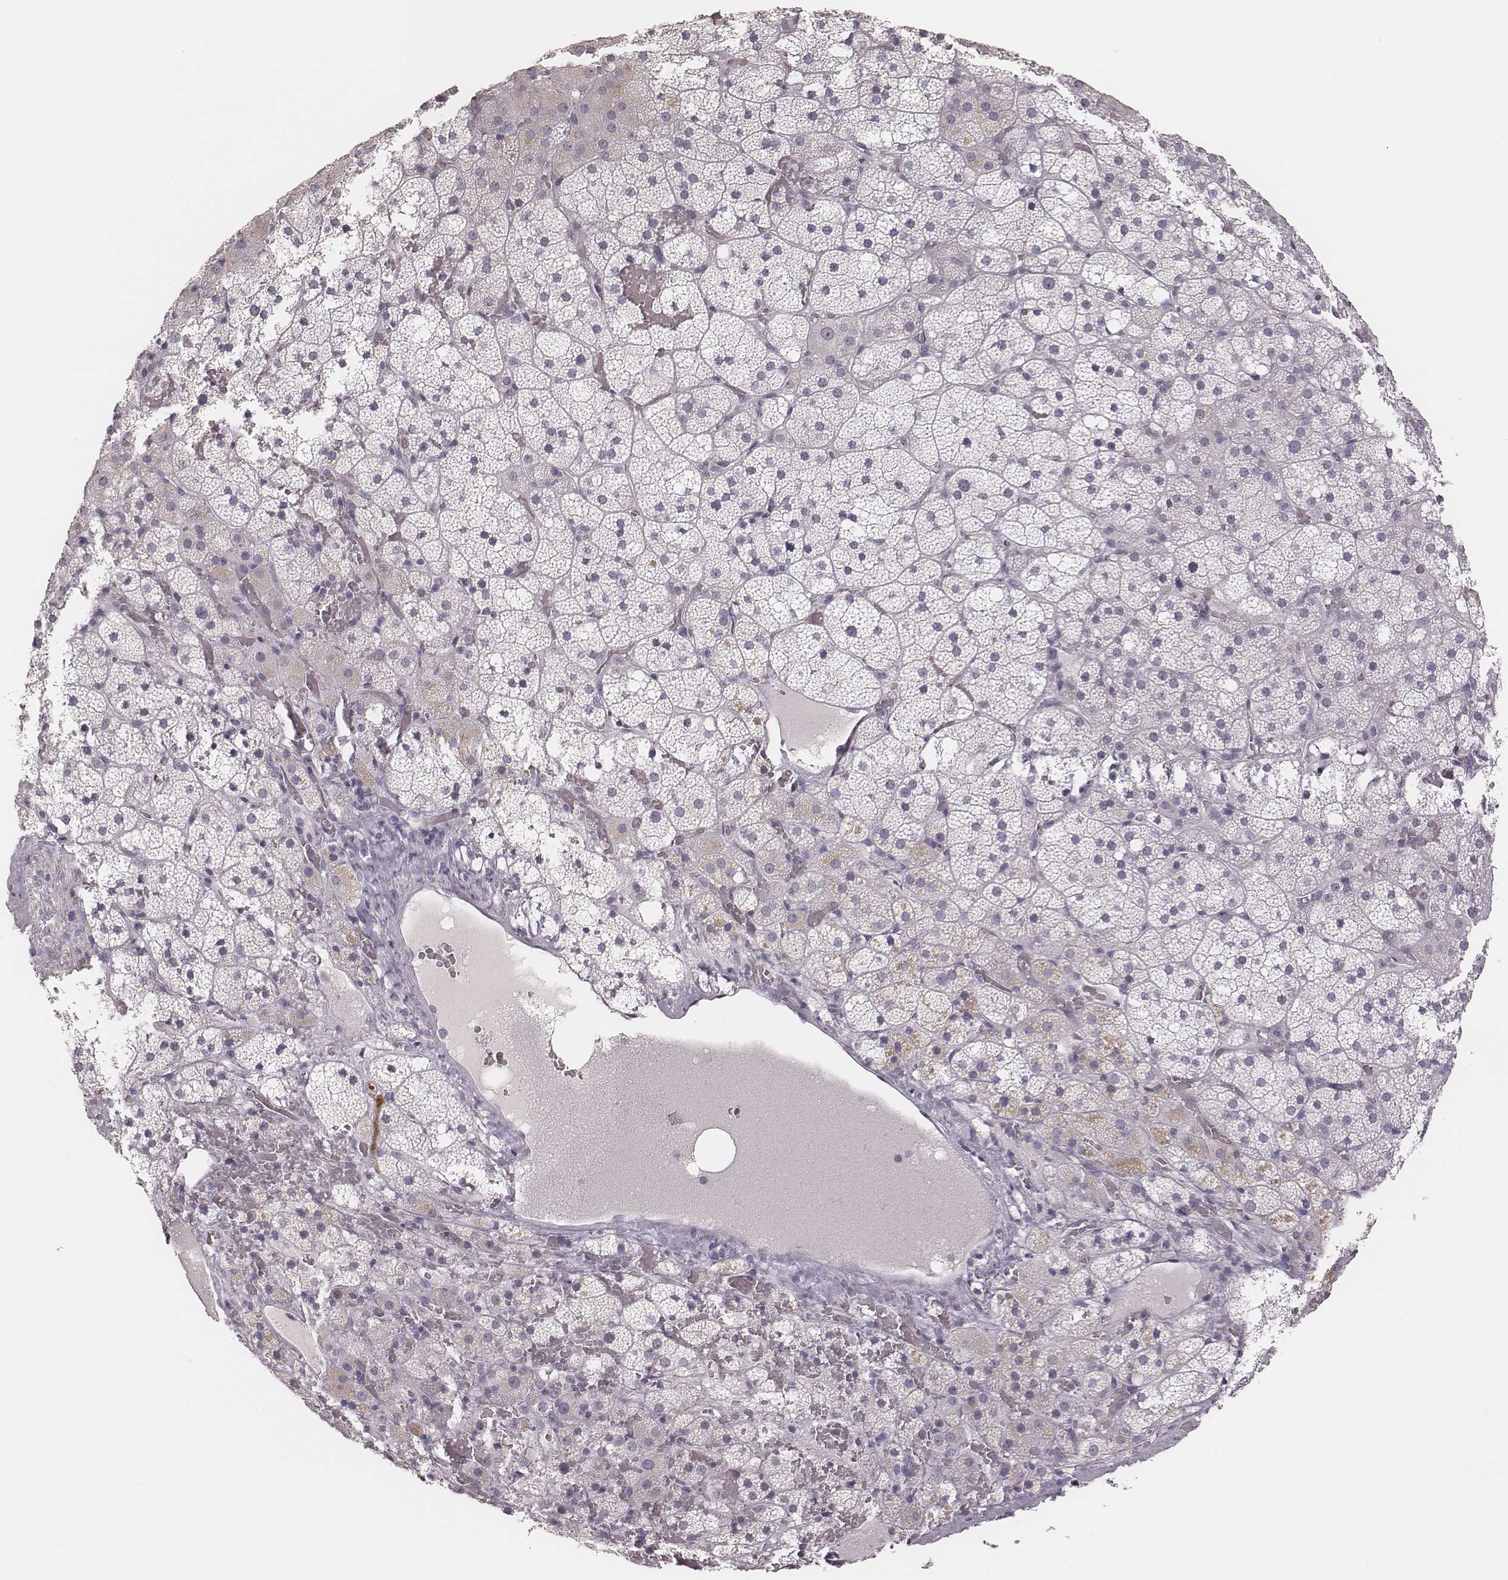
{"staining": {"intensity": "negative", "quantity": "none", "location": "none"}, "tissue": "adrenal gland", "cell_type": "Glandular cells", "image_type": "normal", "snomed": [{"axis": "morphology", "description": "Normal tissue, NOS"}, {"axis": "topography", "description": "Adrenal gland"}], "caption": "This micrograph is of benign adrenal gland stained with IHC to label a protein in brown with the nuclei are counter-stained blue. There is no staining in glandular cells.", "gene": "MSX1", "patient": {"sex": "male", "age": 53}}